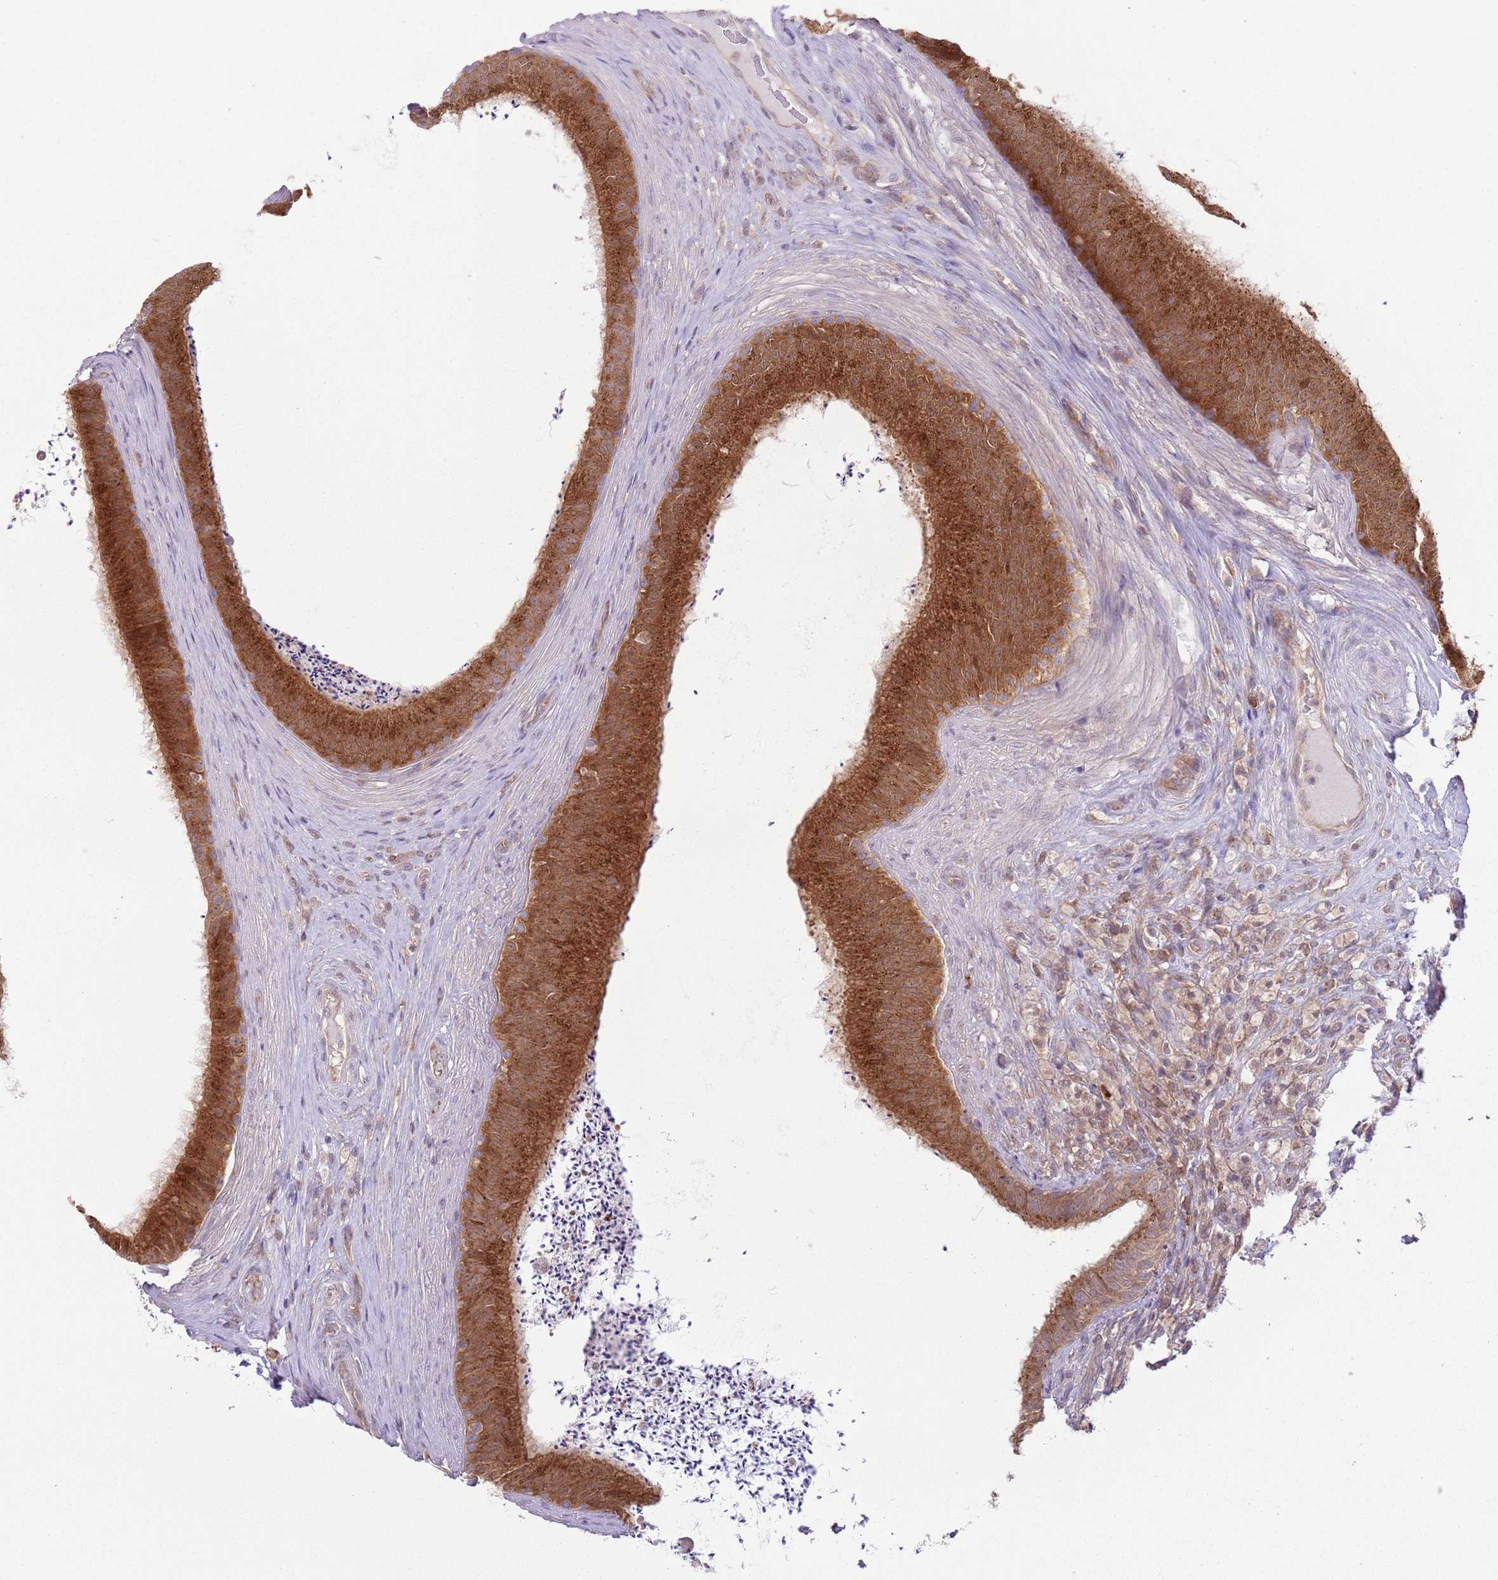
{"staining": {"intensity": "strong", "quantity": ">75%", "location": "cytoplasmic/membranous"}, "tissue": "epididymis", "cell_type": "Glandular cells", "image_type": "normal", "snomed": [{"axis": "morphology", "description": "Normal tissue, NOS"}, {"axis": "topography", "description": "Testis"}, {"axis": "topography", "description": "Epididymis"}], "caption": "Epididymis stained with DAB (3,3'-diaminobenzidine) immunohistochemistry demonstrates high levels of strong cytoplasmic/membranous staining in about >75% of glandular cells.", "gene": "COPE", "patient": {"sex": "male", "age": 41}}